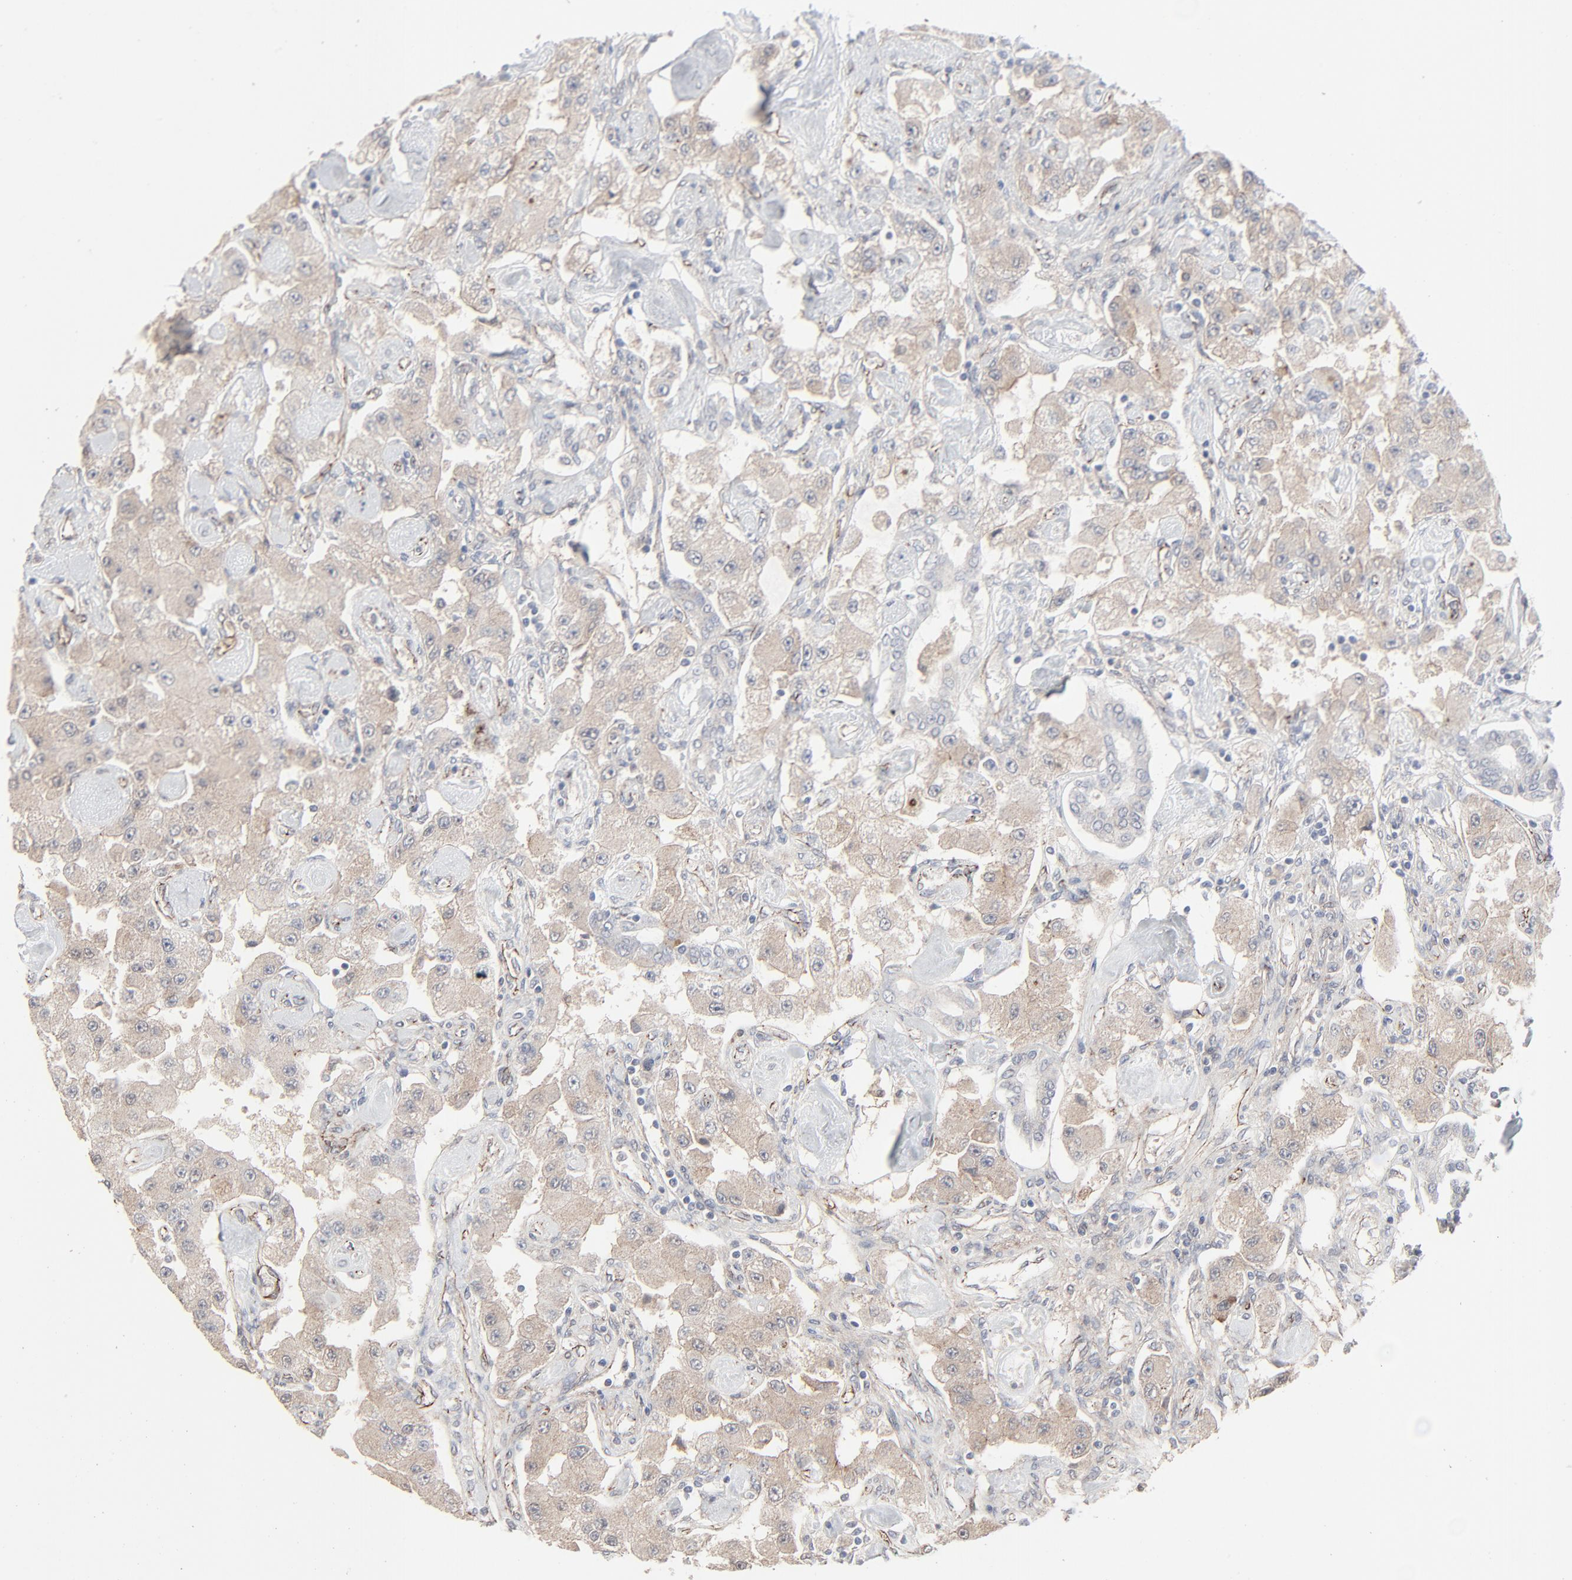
{"staining": {"intensity": "weak", "quantity": ">75%", "location": "cytoplasmic/membranous"}, "tissue": "carcinoid", "cell_type": "Tumor cells", "image_type": "cancer", "snomed": [{"axis": "morphology", "description": "Carcinoid, malignant, NOS"}, {"axis": "topography", "description": "Pancreas"}], "caption": "Malignant carcinoid stained for a protein (brown) demonstrates weak cytoplasmic/membranous positive positivity in approximately >75% of tumor cells.", "gene": "JAM3", "patient": {"sex": "male", "age": 41}}